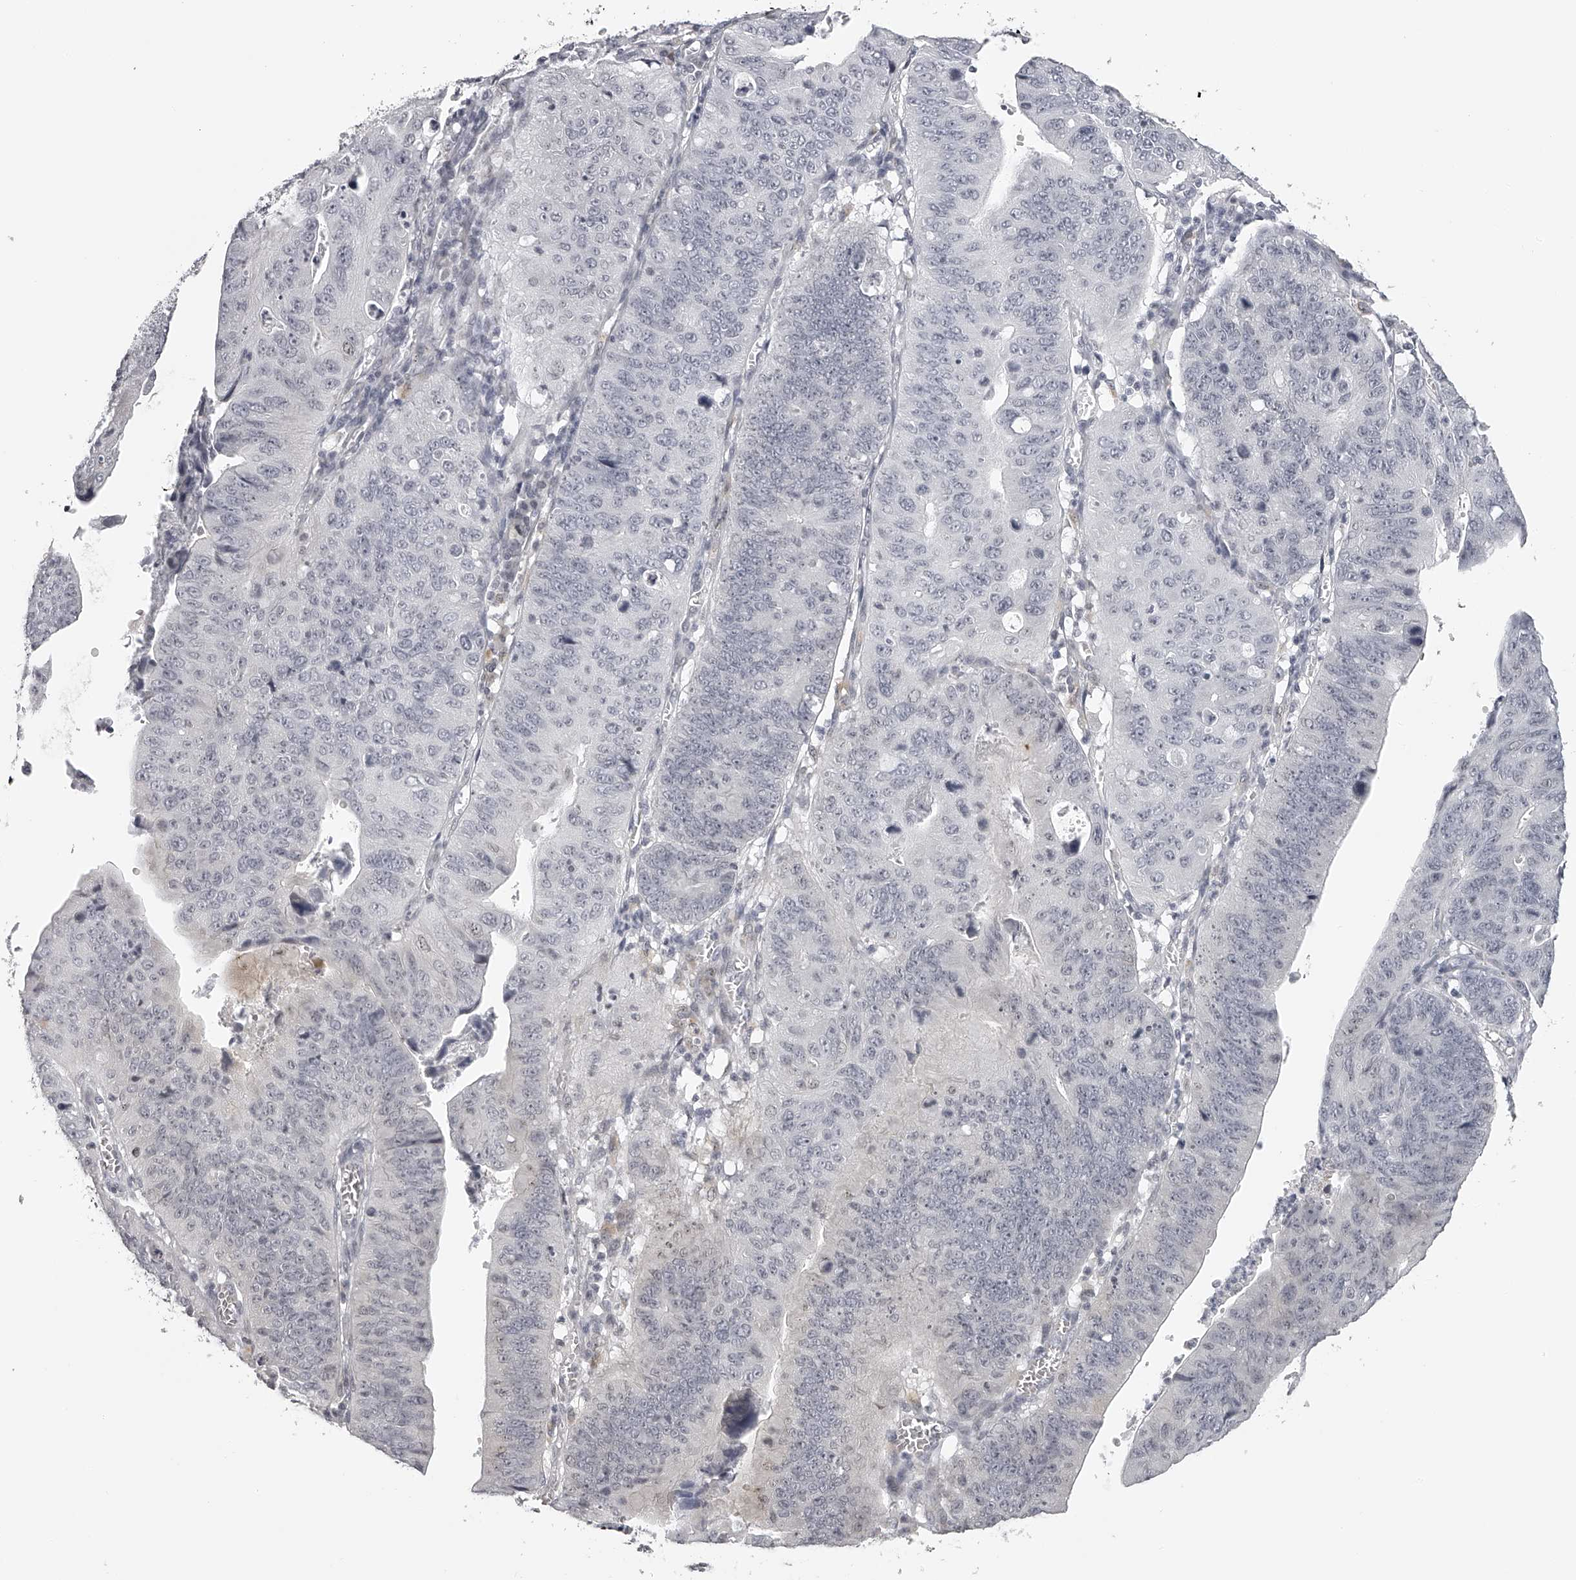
{"staining": {"intensity": "negative", "quantity": "none", "location": "none"}, "tissue": "stomach cancer", "cell_type": "Tumor cells", "image_type": "cancer", "snomed": [{"axis": "morphology", "description": "Adenocarcinoma, NOS"}, {"axis": "topography", "description": "Stomach"}], "caption": "IHC photomicrograph of stomach cancer (adenocarcinoma) stained for a protein (brown), which reveals no positivity in tumor cells.", "gene": "RNF220", "patient": {"sex": "male", "age": 59}}